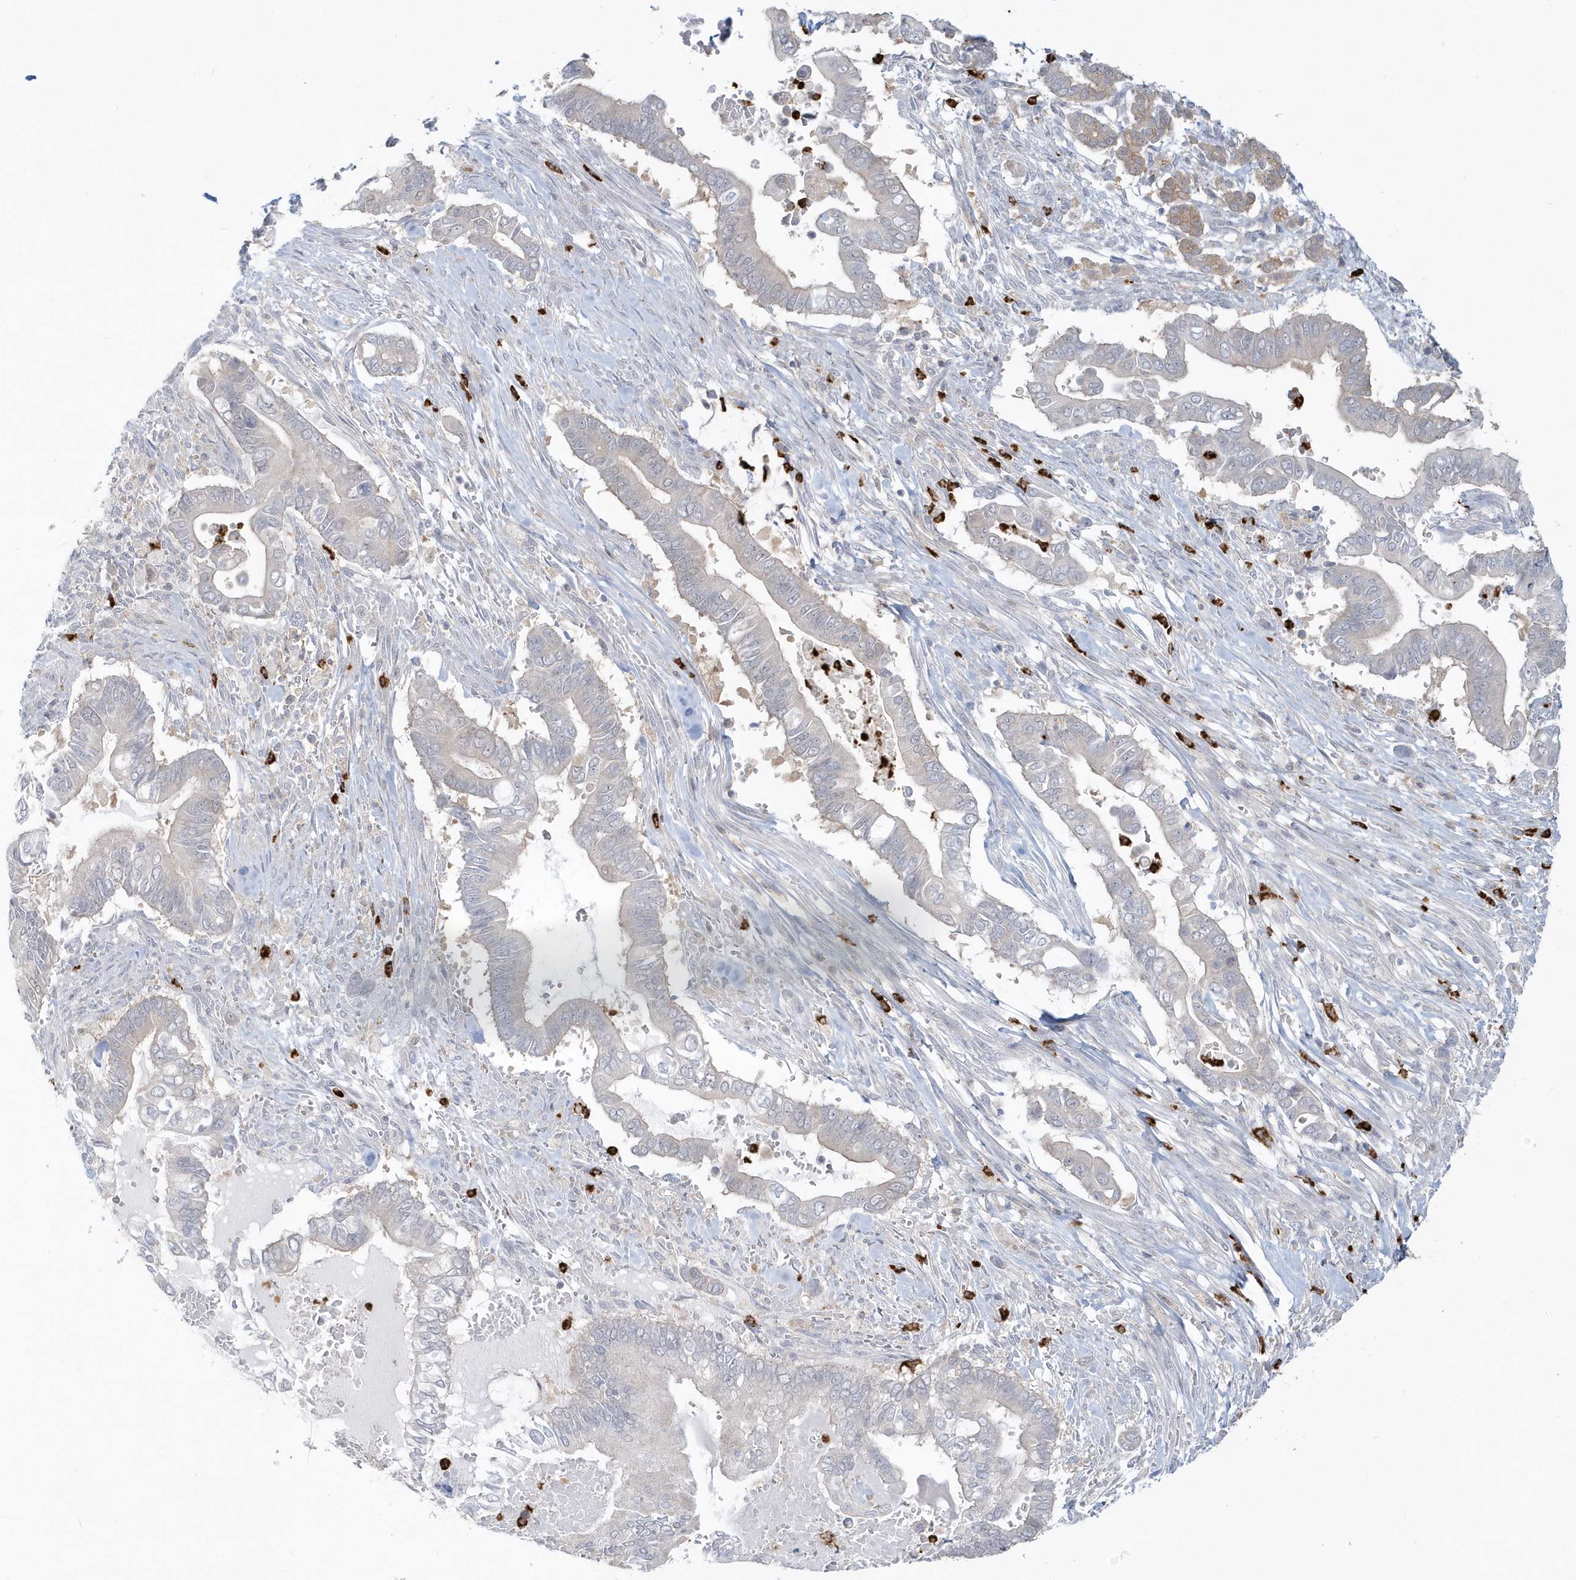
{"staining": {"intensity": "negative", "quantity": "none", "location": "none"}, "tissue": "pancreatic cancer", "cell_type": "Tumor cells", "image_type": "cancer", "snomed": [{"axis": "morphology", "description": "Adenocarcinoma, NOS"}, {"axis": "topography", "description": "Pancreas"}], "caption": "Tumor cells show no significant expression in pancreatic adenocarcinoma. (Immunohistochemistry (ihc), brightfield microscopy, high magnification).", "gene": "RNF7", "patient": {"sex": "male", "age": 68}}